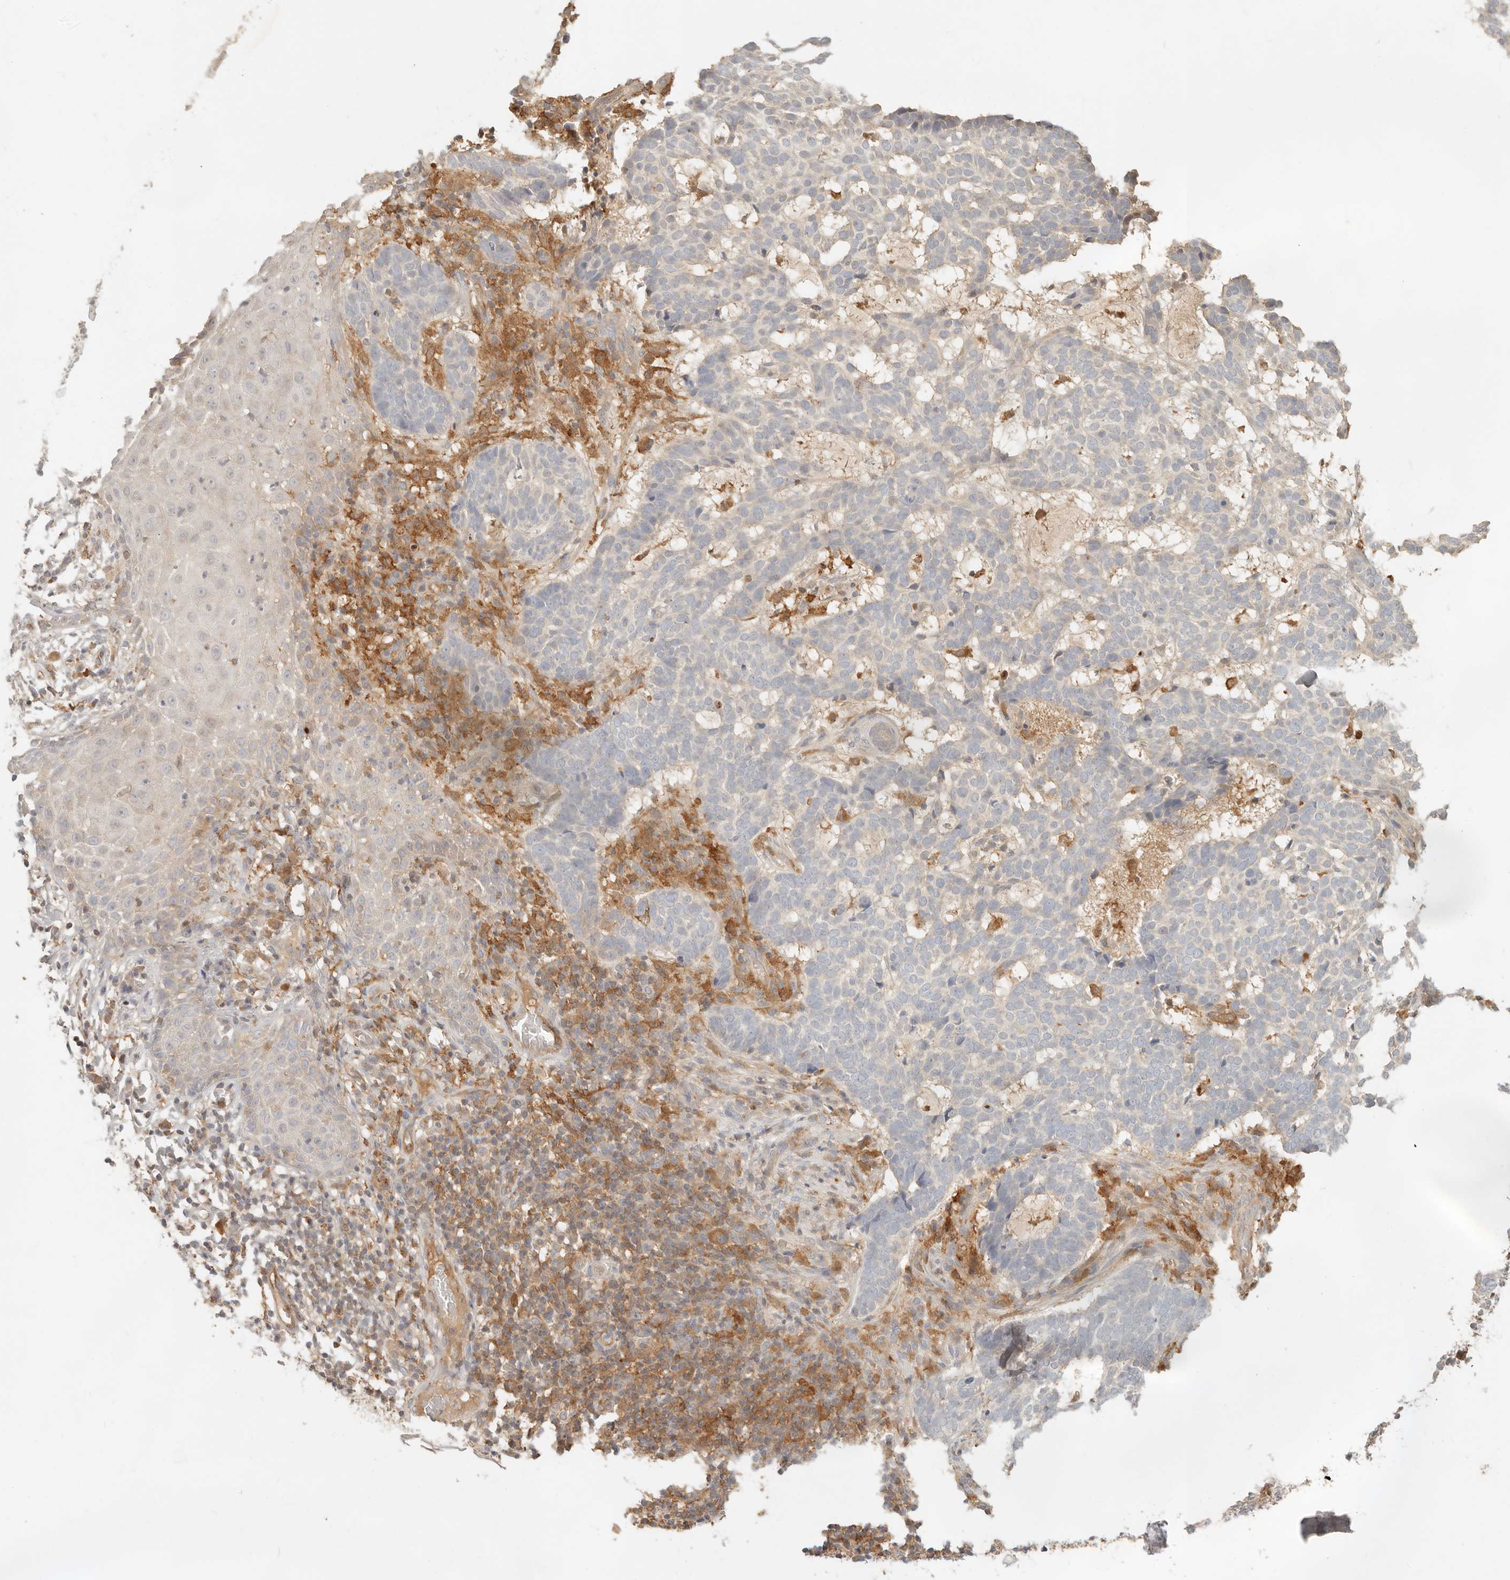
{"staining": {"intensity": "negative", "quantity": "none", "location": "none"}, "tissue": "skin cancer", "cell_type": "Tumor cells", "image_type": "cancer", "snomed": [{"axis": "morphology", "description": "Basal cell carcinoma"}, {"axis": "topography", "description": "Skin"}], "caption": "Immunohistochemistry (IHC) of human skin cancer (basal cell carcinoma) exhibits no positivity in tumor cells.", "gene": "NECAP2", "patient": {"sex": "male", "age": 85}}